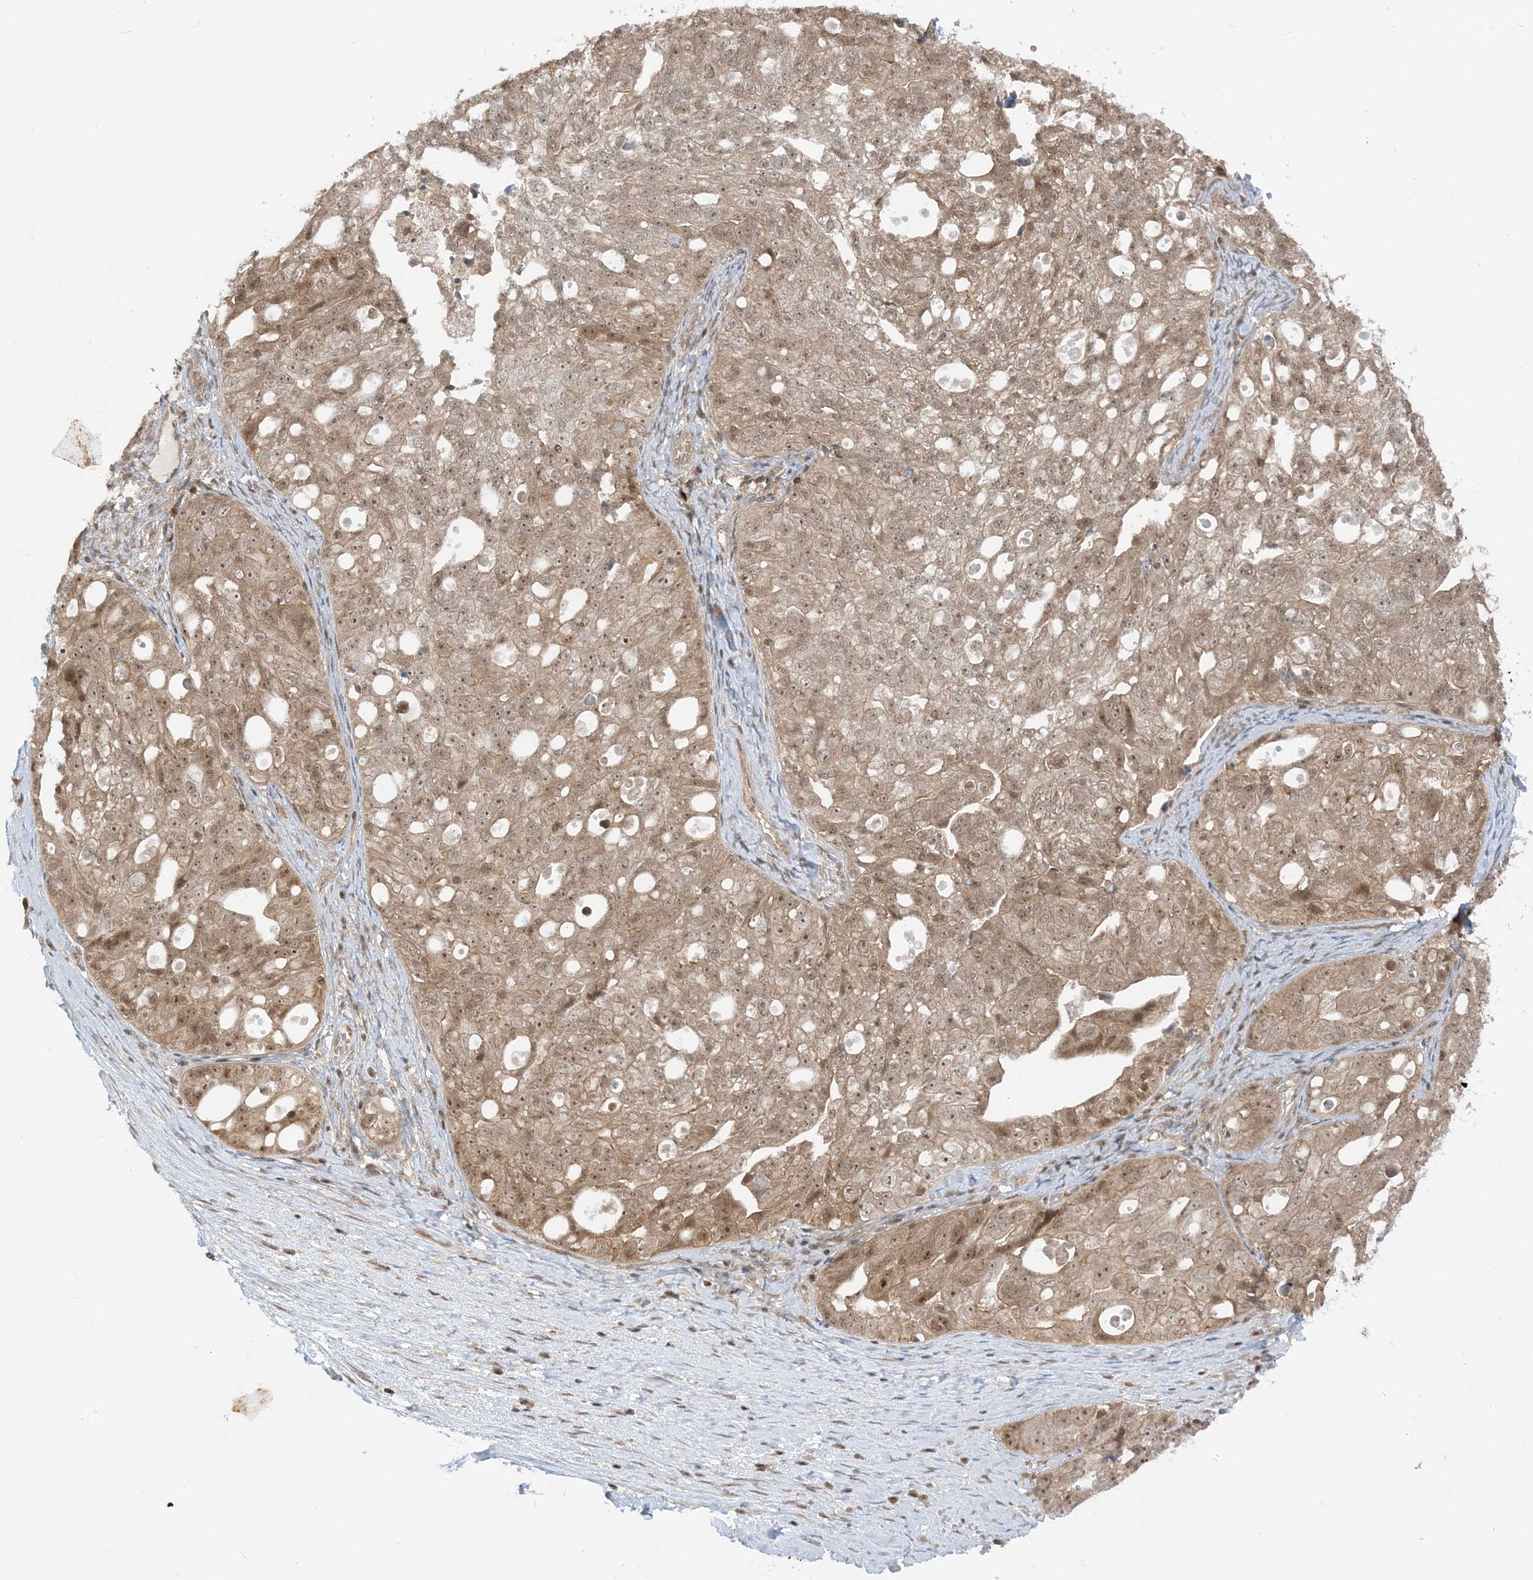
{"staining": {"intensity": "moderate", "quantity": ">75%", "location": "cytoplasmic/membranous,nuclear"}, "tissue": "ovarian cancer", "cell_type": "Tumor cells", "image_type": "cancer", "snomed": [{"axis": "morphology", "description": "Carcinoma, NOS"}, {"axis": "morphology", "description": "Cystadenocarcinoma, serous, NOS"}, {"axis": "topography", "description": "Ovary"}], "caption": "Moderate cytoplasmic/membranous and nuclear staining is identified in about >75% of tumor cells in ovarian cancer.", "gene": "PPP1R7", "patient": {"sex": "female", "age": 69}}